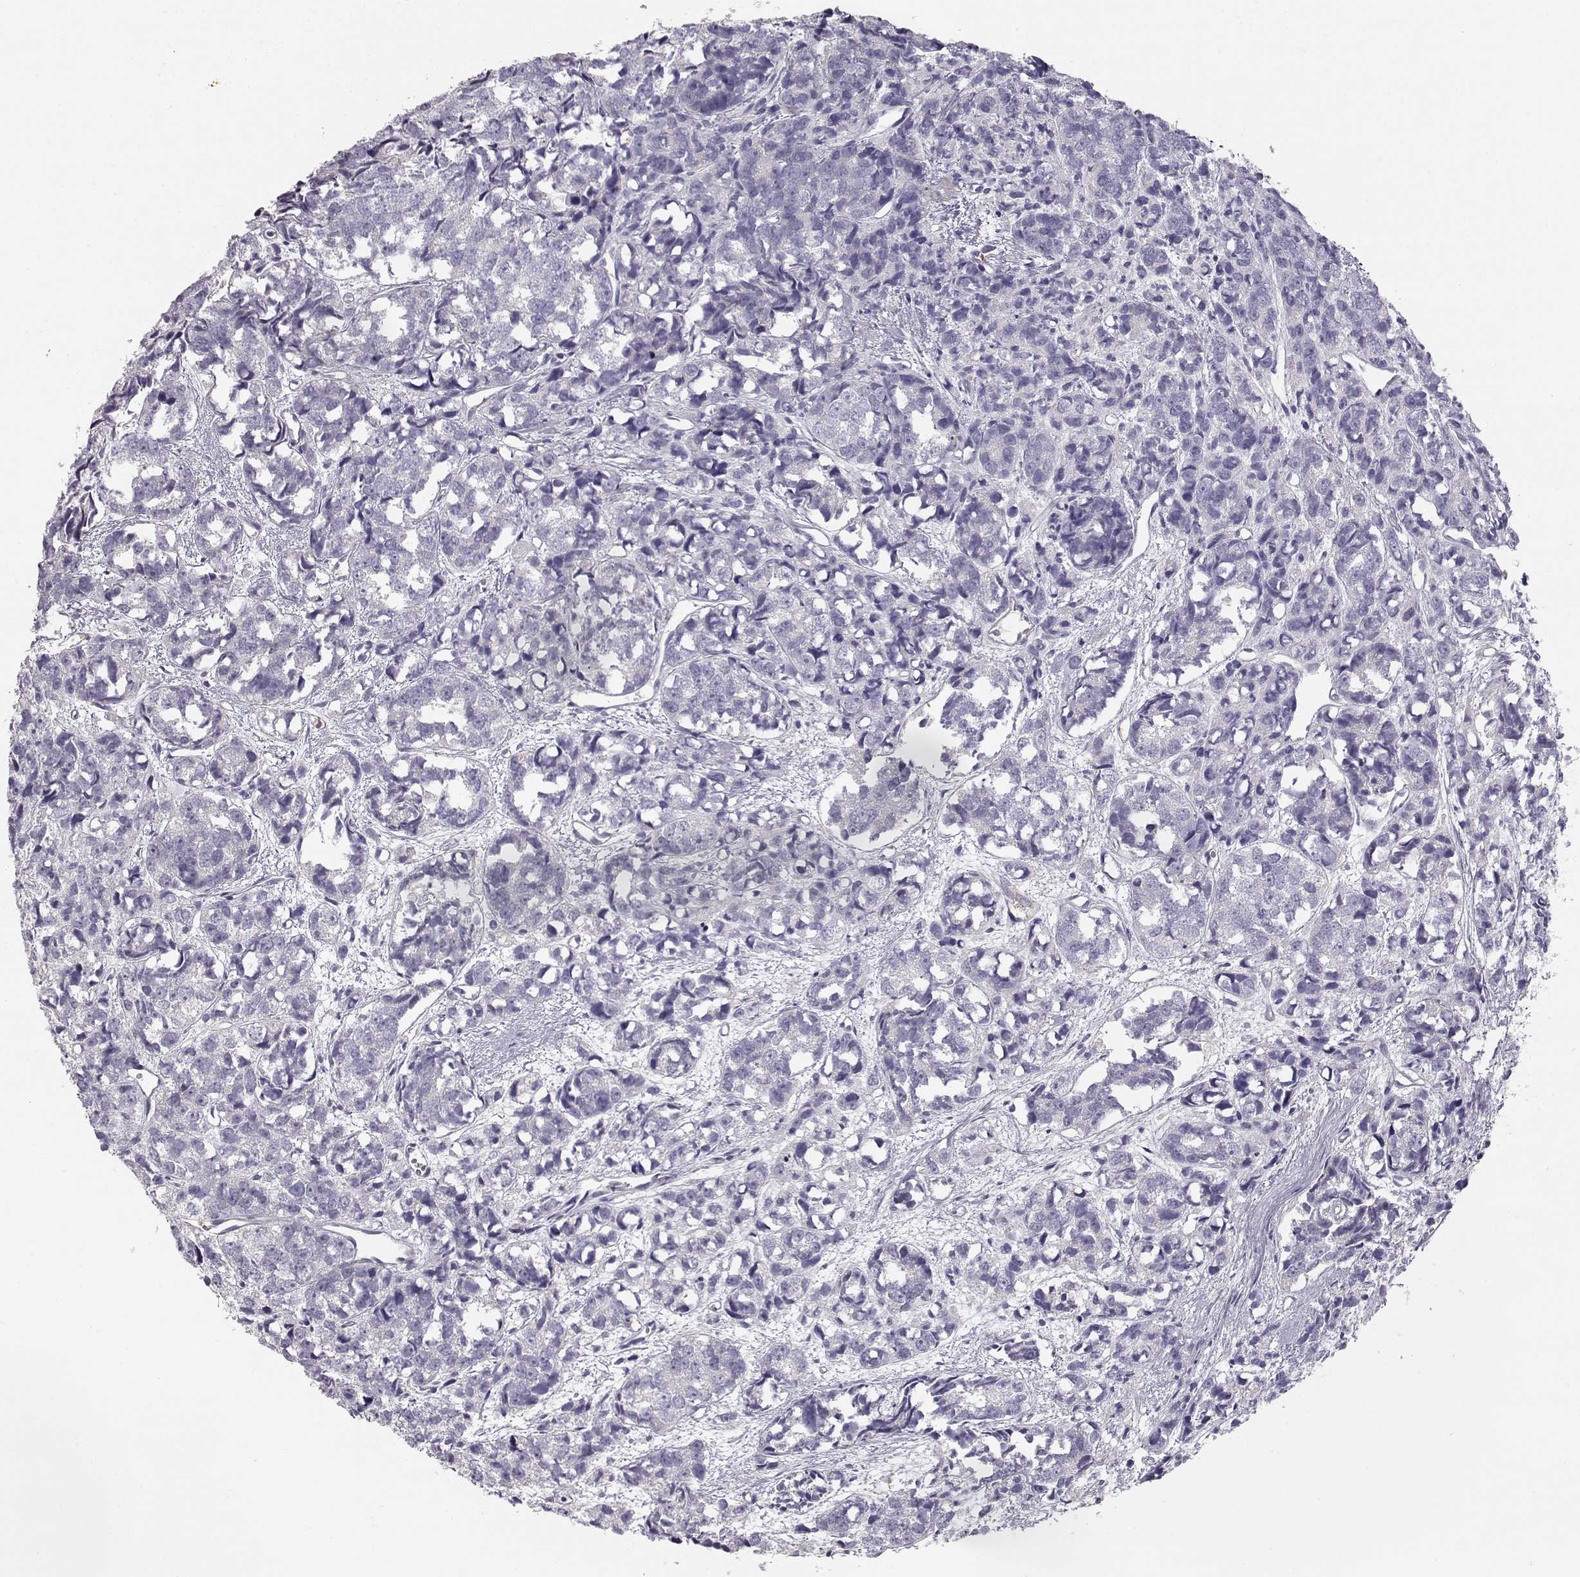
{"staining": {"intensity": "negative", "quantity": "none", "location": "none"}, "tissue": "prostate cancer", "cell_type": "Tumor cells", "image_type": "cancer", "snomed": [{"axis": "morphology", "description": "Adenocarcinoma, High grade"}, {"axis": "topography", "description": "Prostate"}], "caption": "High magnification brightfield microscopy of prostate cancer (adenocarcinoma (high-grade)) stained with DAB (brown) and counterstained with hematoxylin (blue): tumor cells show no significant expression. (Stains: DAB immunohistochemistry (IHC) with hematoxylin counter stain, Microscopy: brightfield microscopy at high magnification).", "gene": "TTC26", "patient": {"sex": "male", "age": 77}}